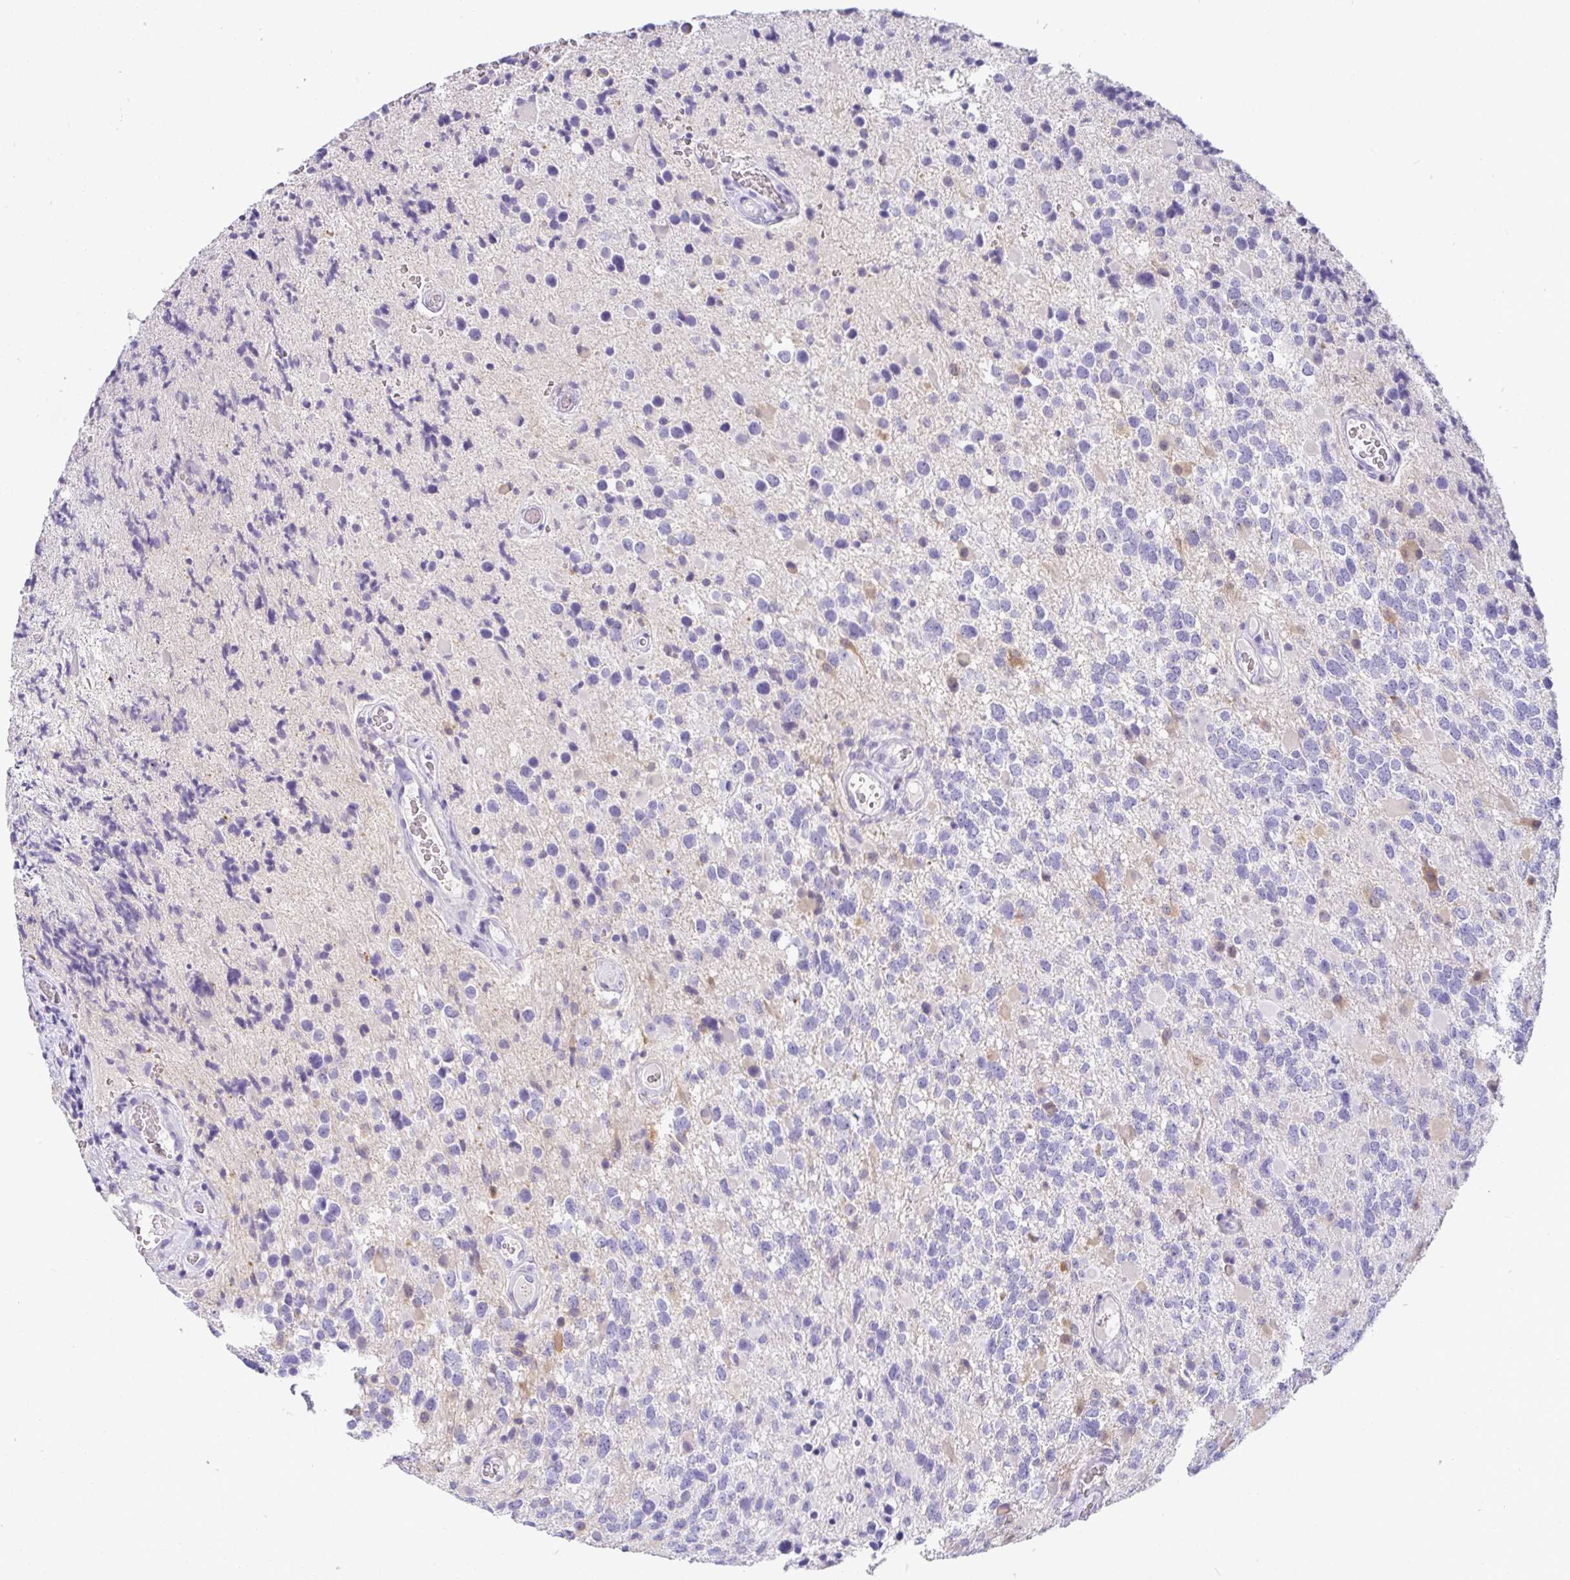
{"staining": {"intensity": "negative", "quantity": "none", "location": "none"}, "tissue": "glioma", "cell_type": "Tumor cells", "image_type": "cancer", "snomed": [{"axis": "morphology", "description": "Glioma, malignant, High grade"}, {"axis": "topography", "description": "Brain"}], "caption": "A histopathology image of human malignant high-grade glioma is negative for staining in tumor cells.", "gene": "TMEM241", "patient": {"sex": "female", "age": 40}}